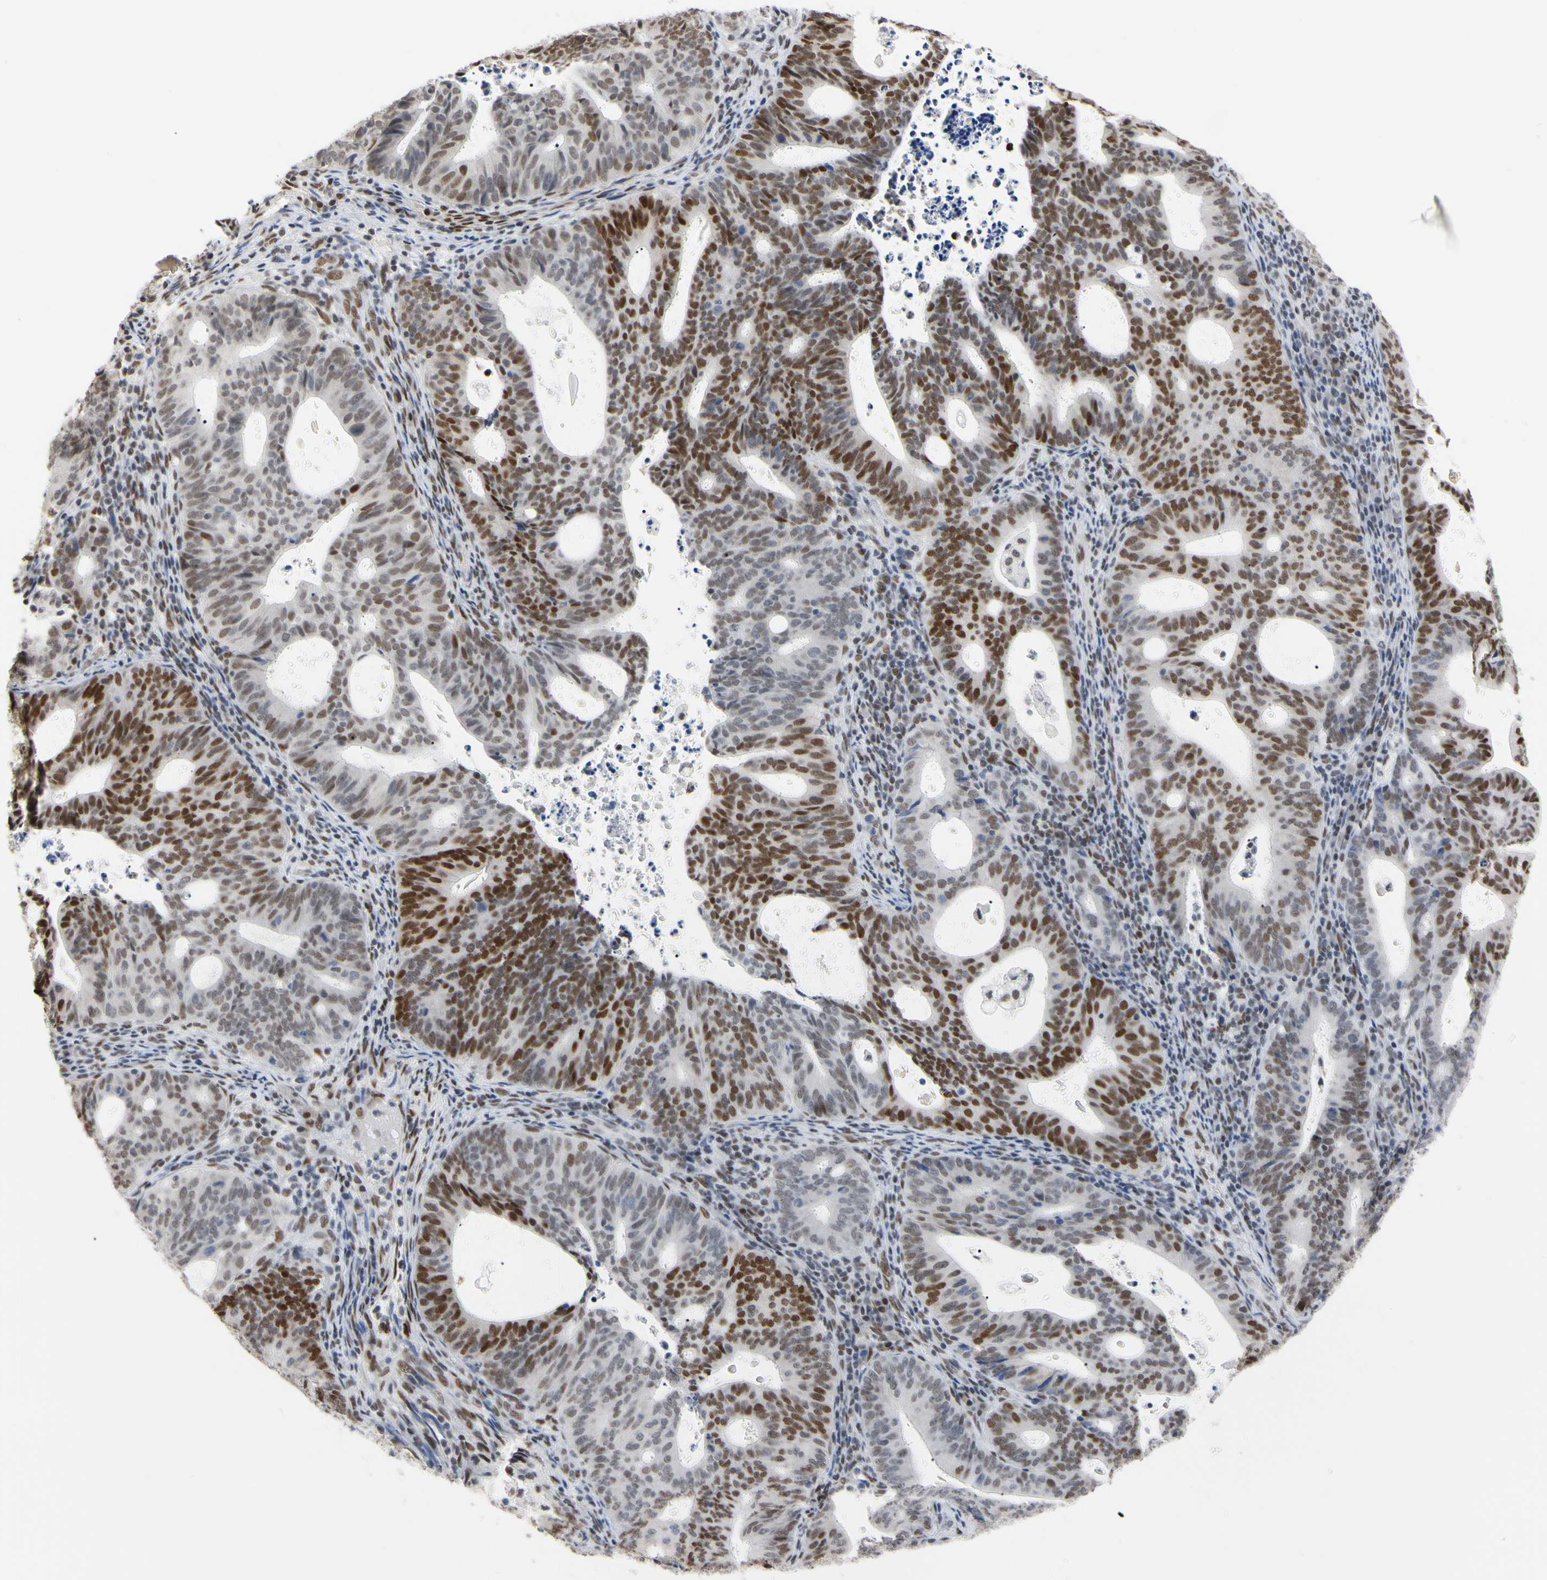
{"staining": {"intensity": "strong", "quantity": "25%-75%", "location": "nuclear"}, "tissue": "endometrial cancer", "cell_type": "Tumor cells", "image_type": "cancer", "snomed": [{"axis": "morphology", "description": "Adenocarcinoma, NOS"}, {"axis": "topography", "description": "Uterus"}], "caption": "A high amount of strong nuclear expression is seen in approximately 25%-75% of tumor cells in adenocarcinoma (endometrial) tissue. (Brightfield microscopy of DAB IHC at high magnification).", "gene": "FAM98B", "patient": {"sex": "female", "age": 83}}